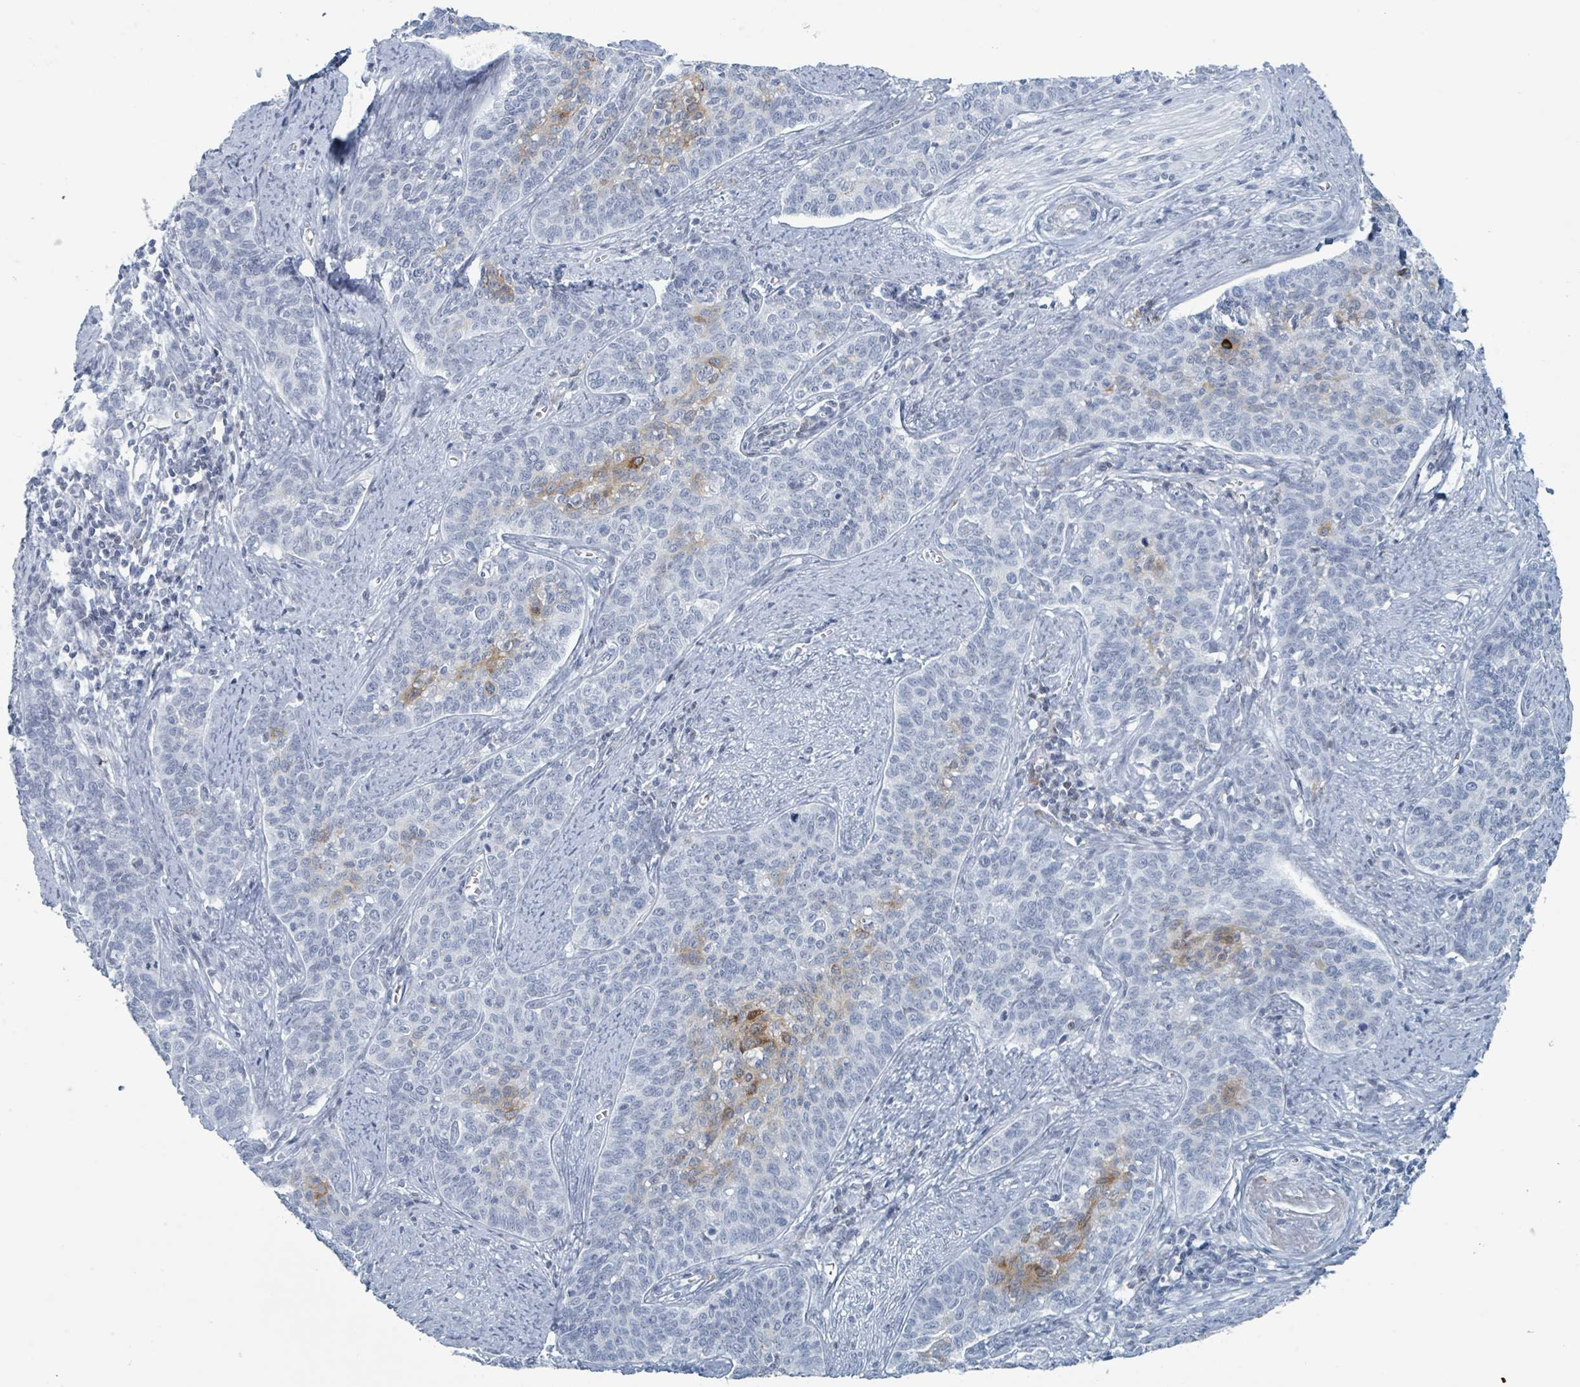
{"staining": {"intensity": "moderate", "quantity": "<25%", "location": "cytoplasmic/membranous"}, "tissue": "cervical cancer", "cell_type": "Tumor cells", "image_type": "cancer", "snomed": [{"axis": "morphology", "description": "Squamous cell carcinoma, NOS"}, {"axis": "topography", "description": "Cervix"}], "caption": "DAB immunohistochemical staining of cervical squamous cell carcinoma shows moderate cytoplasmic/membranous protein expression in about <25% of tumor cells. The staining was performed using DAB (3,3'-diaminobenzidine), with brown indicating positive protein expression. Nuclei are stained blue with hematoxylin.", "gene": "GPR15LG", "patient": {"sex": "female", "age": 39}}